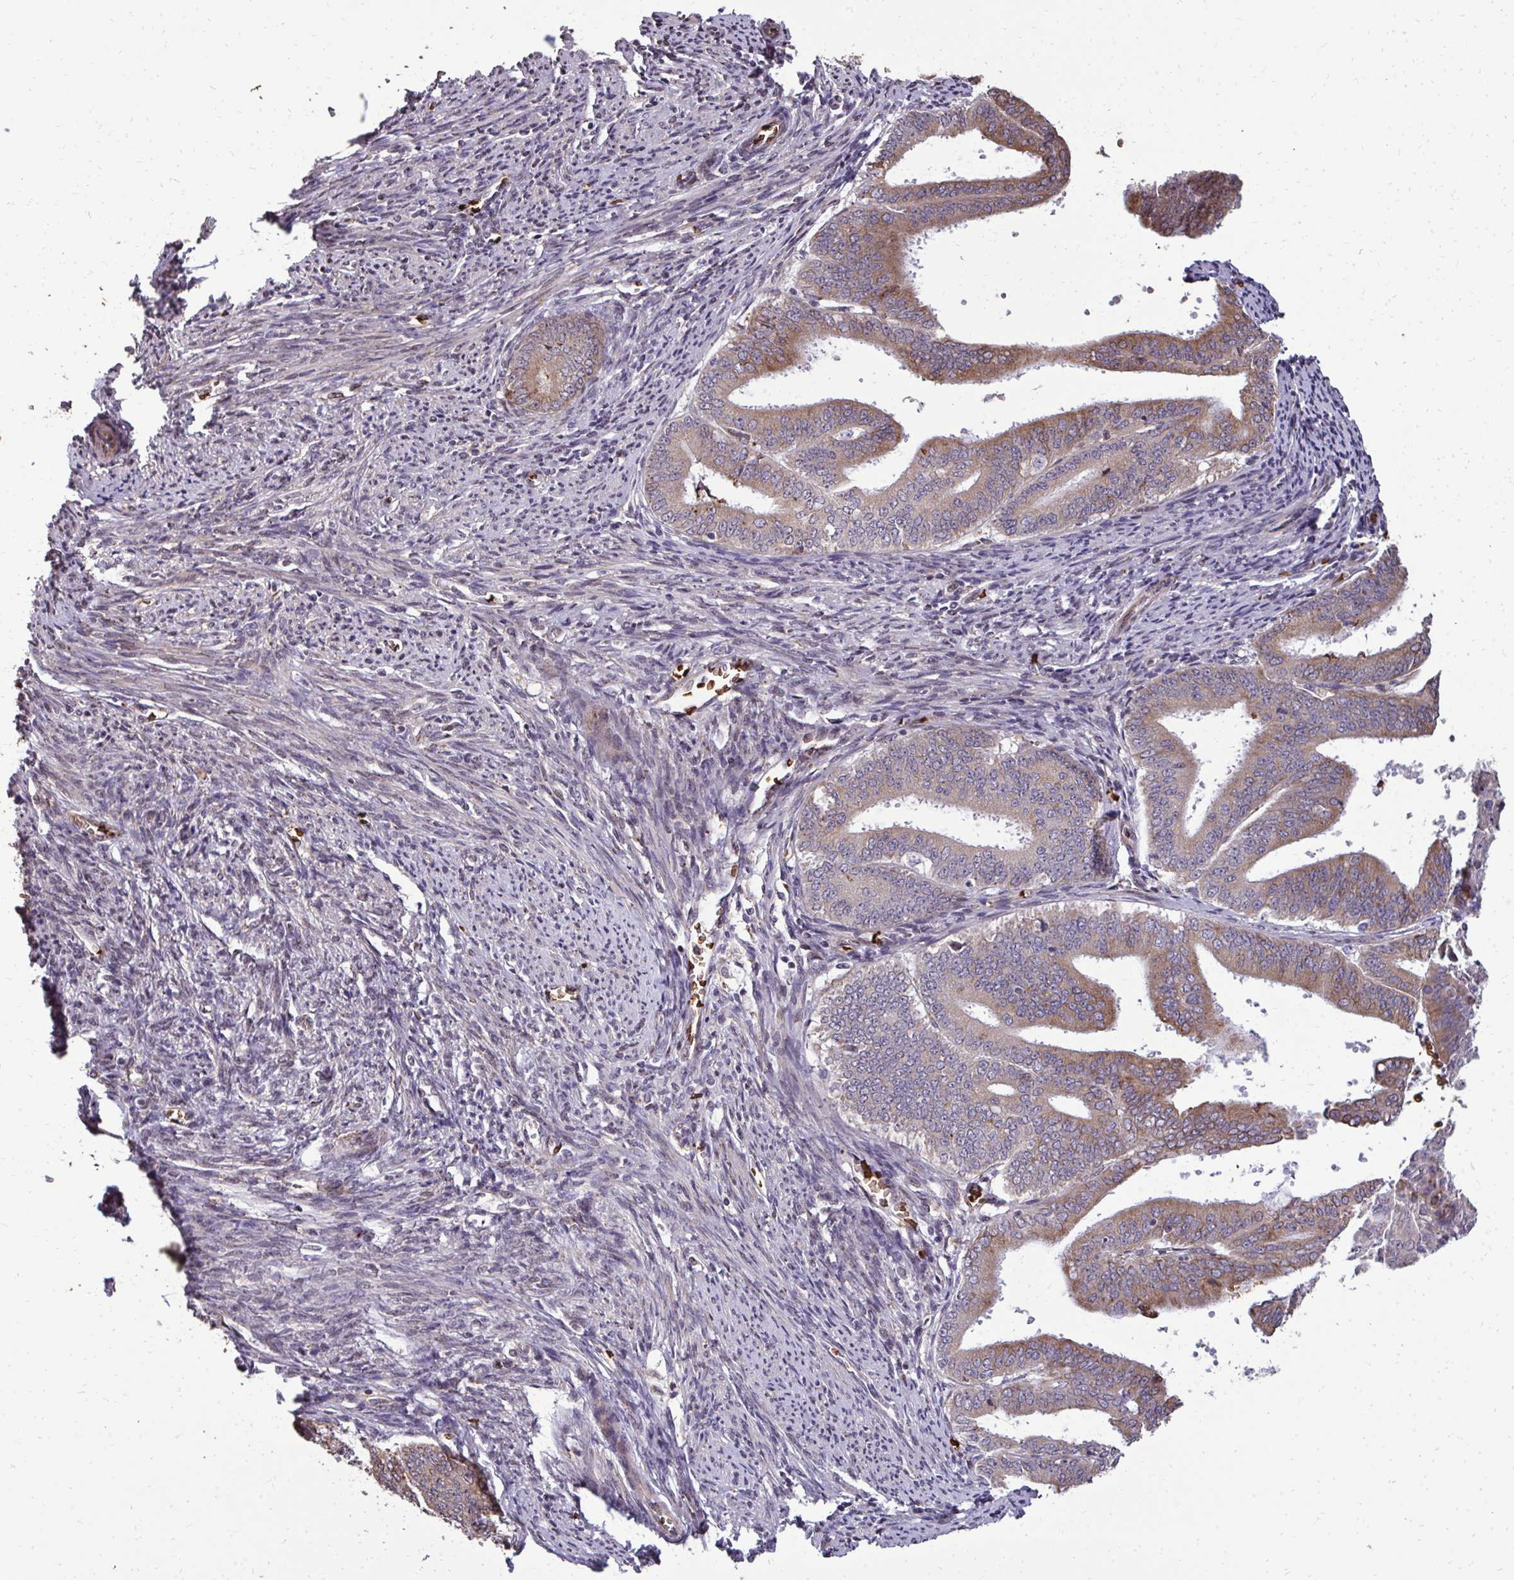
{"staining": {"intensity": "moderate", "quantity": ">75%", "location": "cytoplasmic/membranous"}, "tissue": "endometrial cancer", "cell_type": "Tumor cells", "image_type": "cancer", "snomed": [{"axis": "morphology", "description": "Adenocarcinoma, NOS"}, {"axis": "topography", "description": "Endometrium"}], "caption": "Immunohistochemistry histopathology image of neoplastic tissue: endometrial cancer stained using IHC exhibits medium levels of moderate protein expression localized specifically in the cytoplasmic/membranous of tumor cells, appearing as a cytoplasmic/membranous brown color.", "gene": "FIBCD1", "patient": {"sex": "female", "age": 63}}